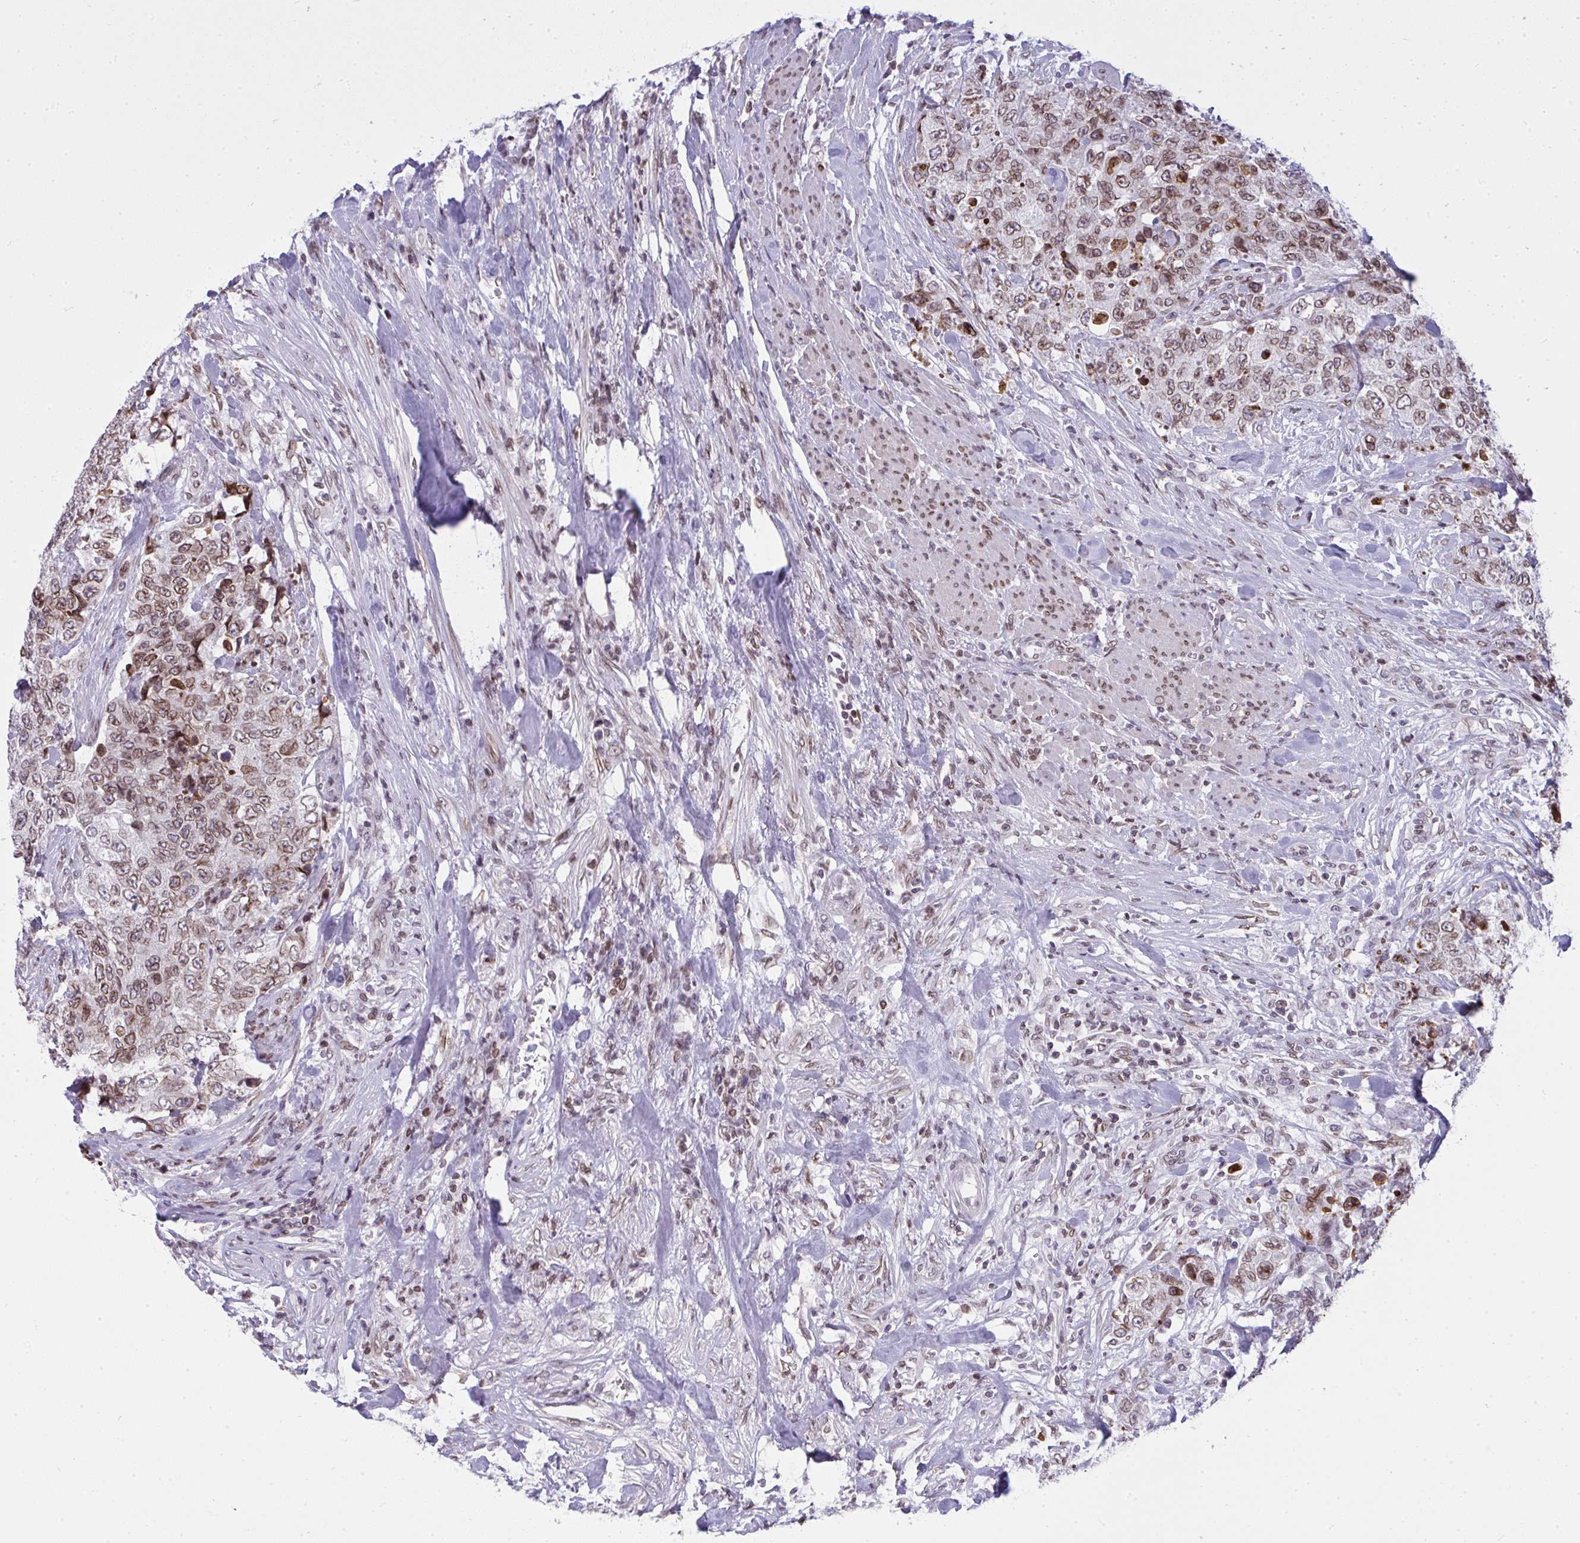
{"staining": {"intensity": "moderate", "quantity": ">75%", "location": "cytoplasmic/membranous,nuclear"}, "tissue": "urothelial cancer", "cell_type": "Tumor cells", "image_type": "cancer", "snomed": [{"axis": "morphology", "description": "Urothelial carcinoma, High grade"}, {"axis": "topography", "description": "Urinary bladder"}], "caption": "Human high-grade urothelial carcinoma stained with a protein marker displays moderate staining in tumor cells.", "gene": "LMNB2", "patient": {"sex": "female", "age": 78}}